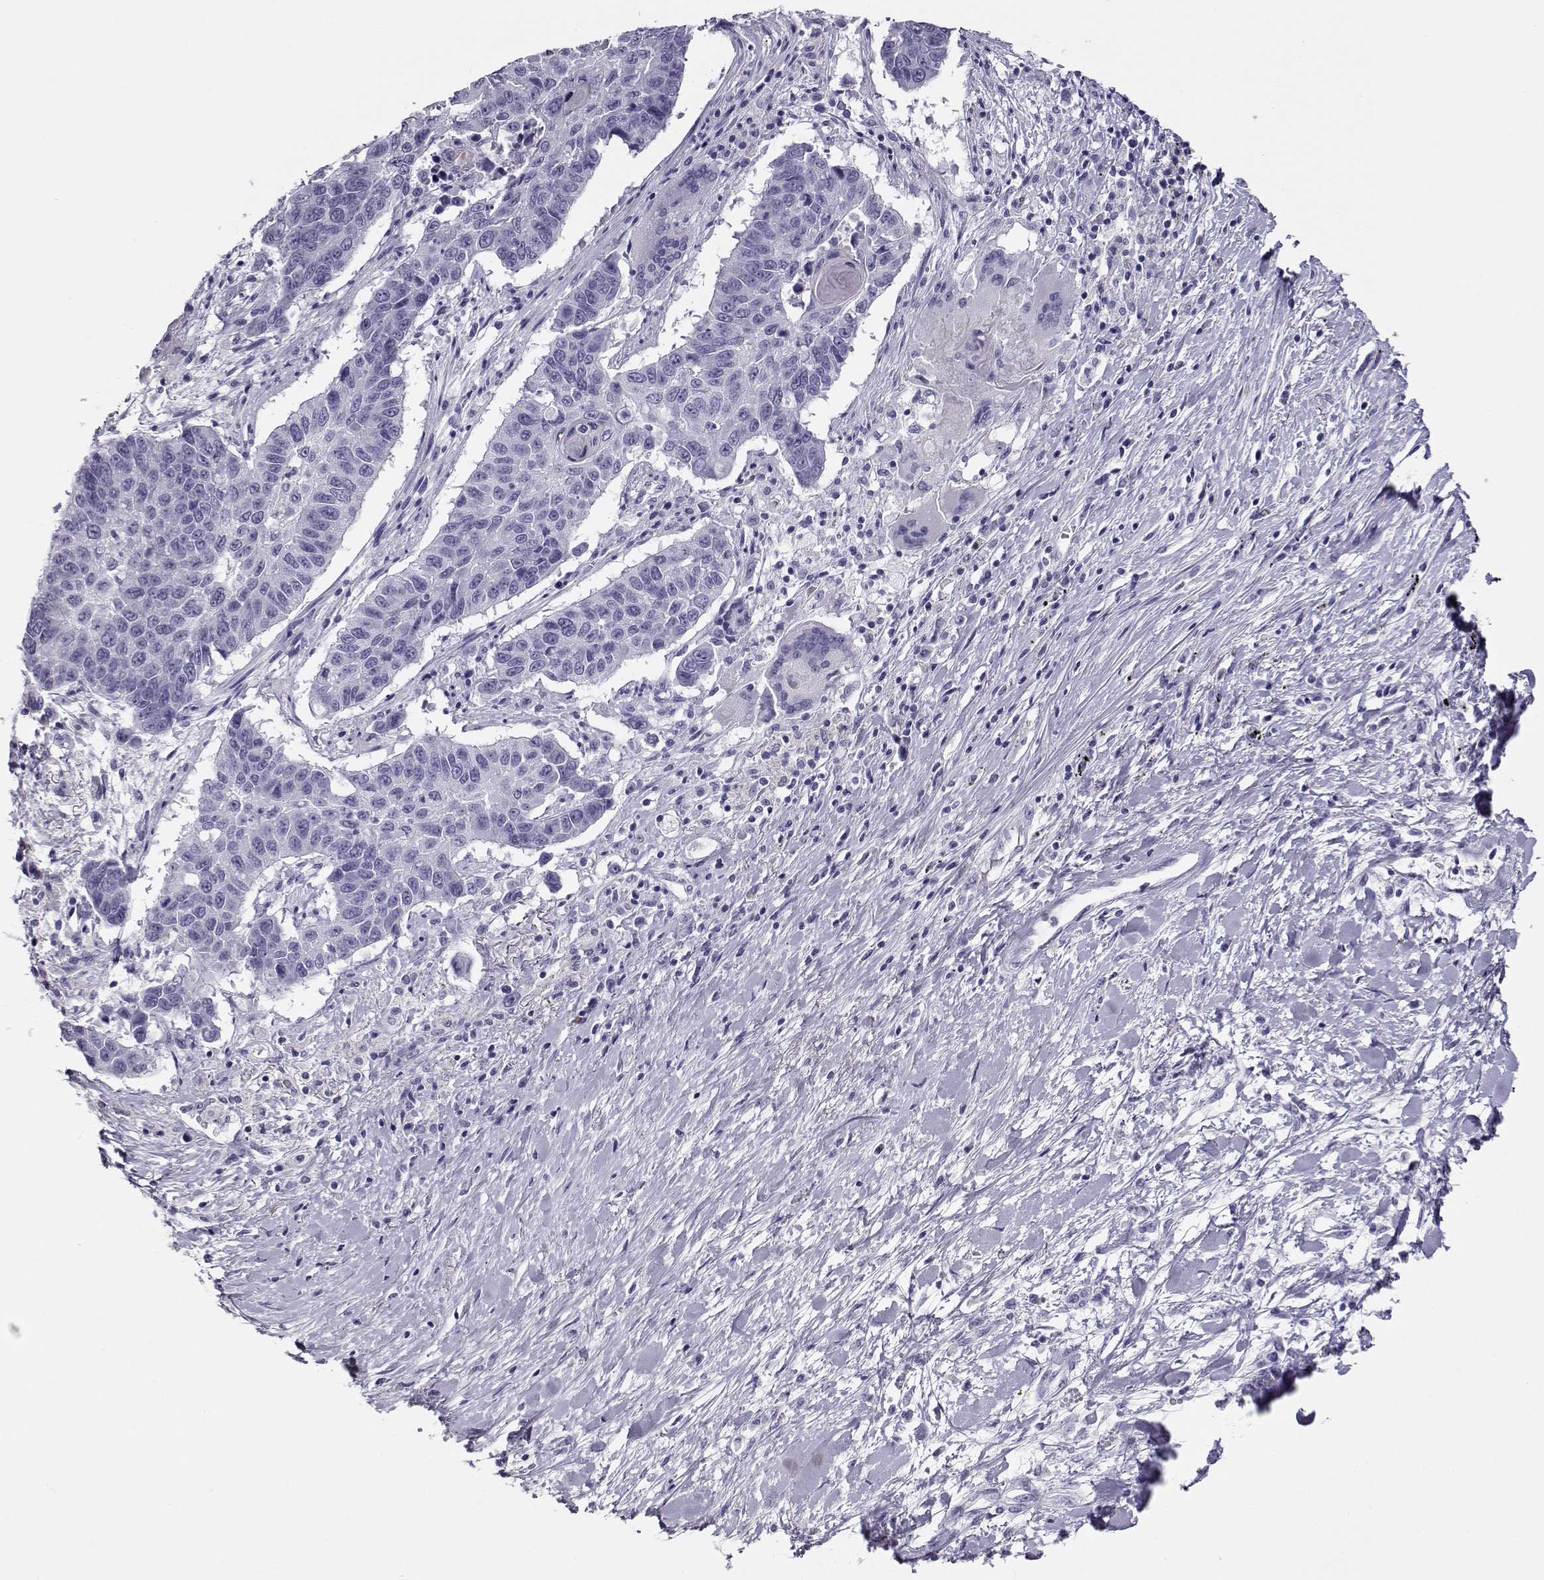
{"staining": {"intensity": "negative", "quantity": "none", "location": "none"}, "tissue": "lung cancer", "cell_type": "Tumor cells", "image_type": "cancer", "snomed": [{"axis": "morphology", "description": "Squamous cell carcinoma, NOS"}, {"axis": "topography", "description": "Lung"}], "caption": "Immunohistochemical staining of human lung squamous cell carcinoma exhibits no significant expression in tumor cells. Nuclei are stained in blue.", "gene": "CRX", "patient": {"sex": "male", "age": 73}}